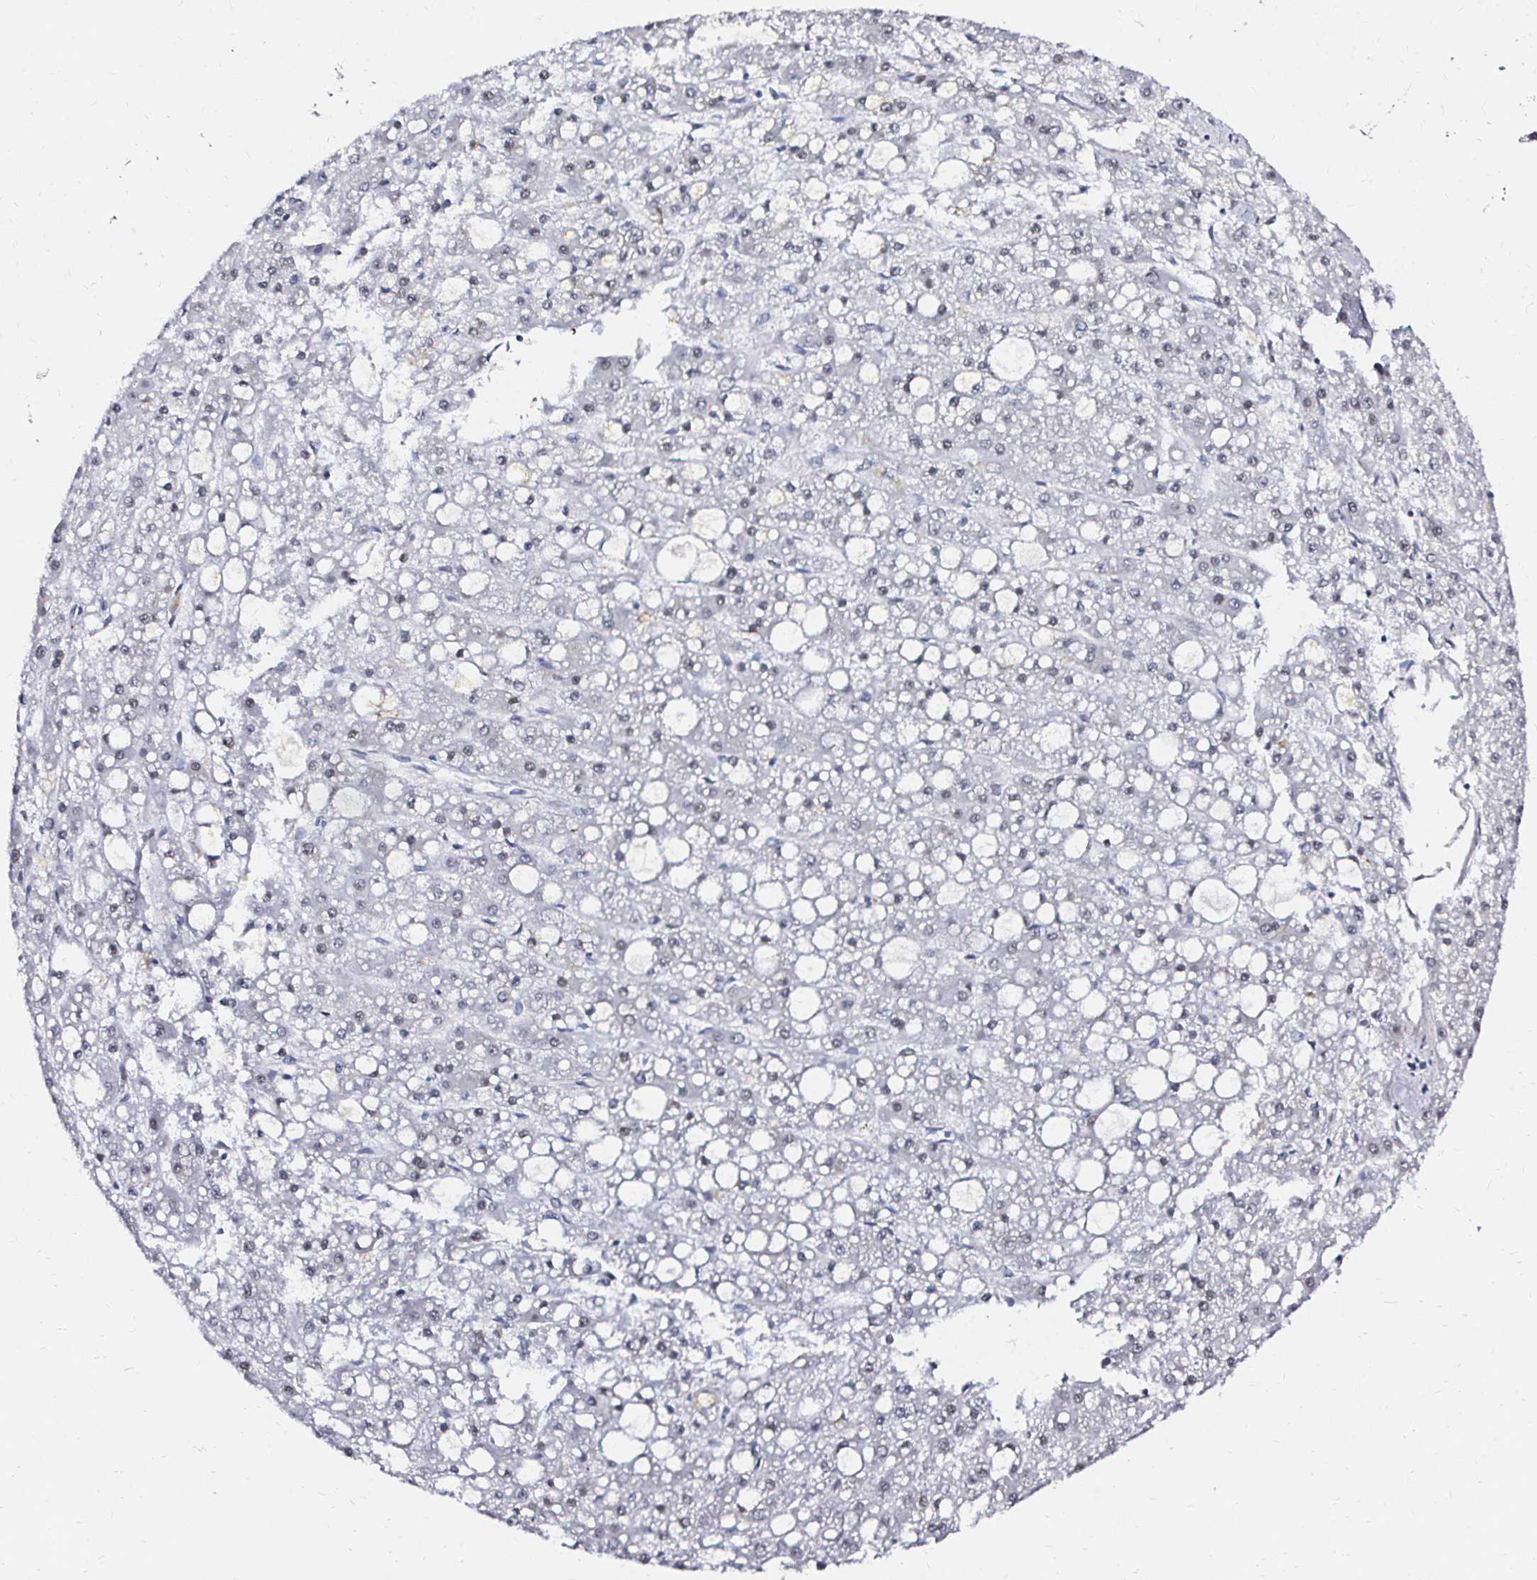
{"staining": {"intensity": "negative", "quantity": "none", "location": "none"}, "tissue": "liver cancer", "cell_type": "Tumor cells", "image_type": "cancer", "snomed": [{"axis": "morphology", "description": "Carcinoma, Hepatocellular, NOS"}, {"axis": "topography", "description": "Liver"}], "caption": "Human liver cancer (hepatocellular carcinoma) stained for a protein using immunohistochemistry (IHC) displays no staining in tumor cells.", "gene": "SNRPC", "patient": {"sex": "male", "age": 67}}